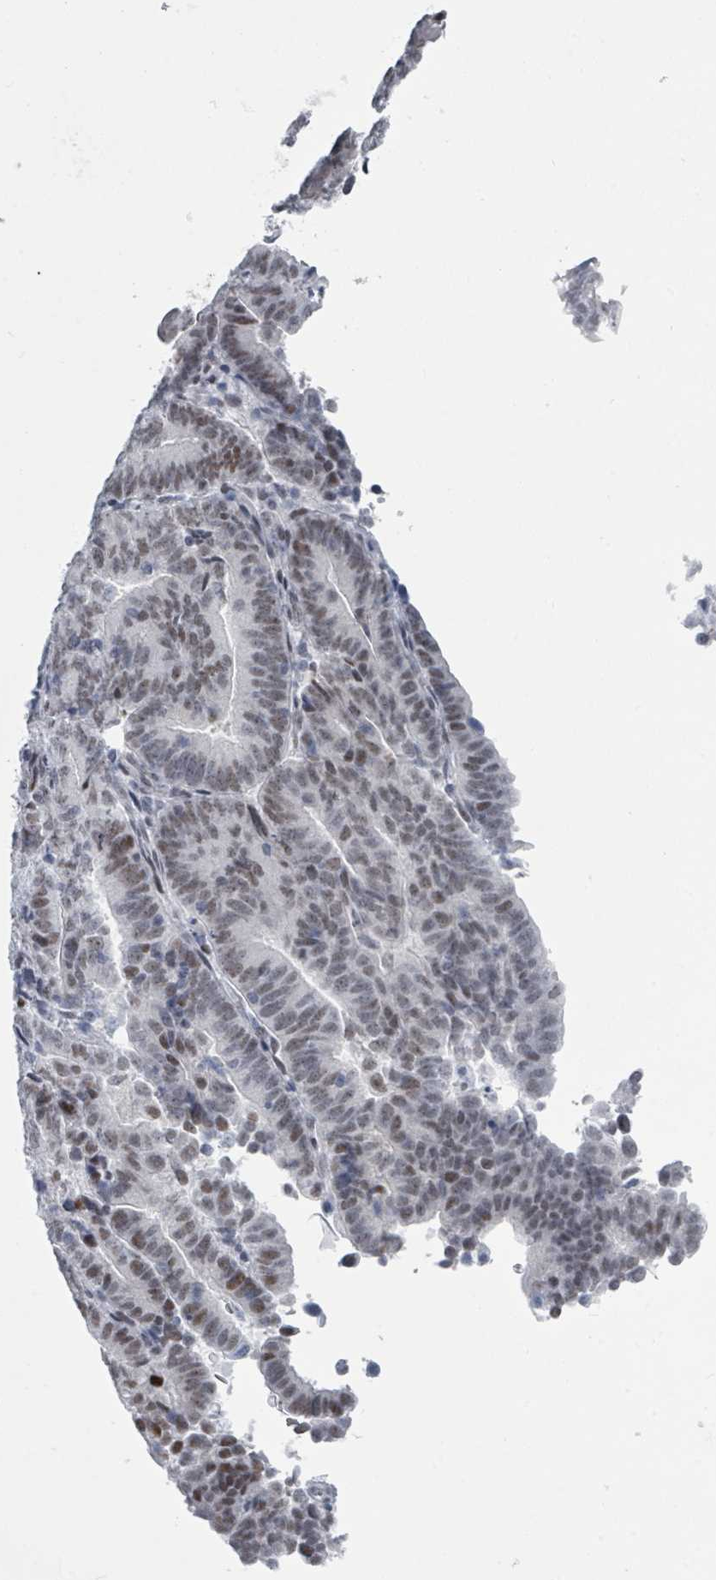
{"staining": {"intensity": "moderate", "quantity": ">75%", "location": "nuclear"}, "tissue": "endometrial cancer", "cell_type": "Tumor cells", "image_type": "cancer", "snomed": [{"axis": "morphology", "description": "Adenocarcinoma, NOS"}, {"axis": "topography", "description": "Endometrium"}], "caption": "Immunohistochemical staining of human endometrial cancer shows moderate nuclear protein expression in approximately >75% of tumor cells. (DAB IHC, brown staining for protein, blue staining for nuclei).", "gene": "CT45A5", "patient": {"sex": "female", "age": 70}}